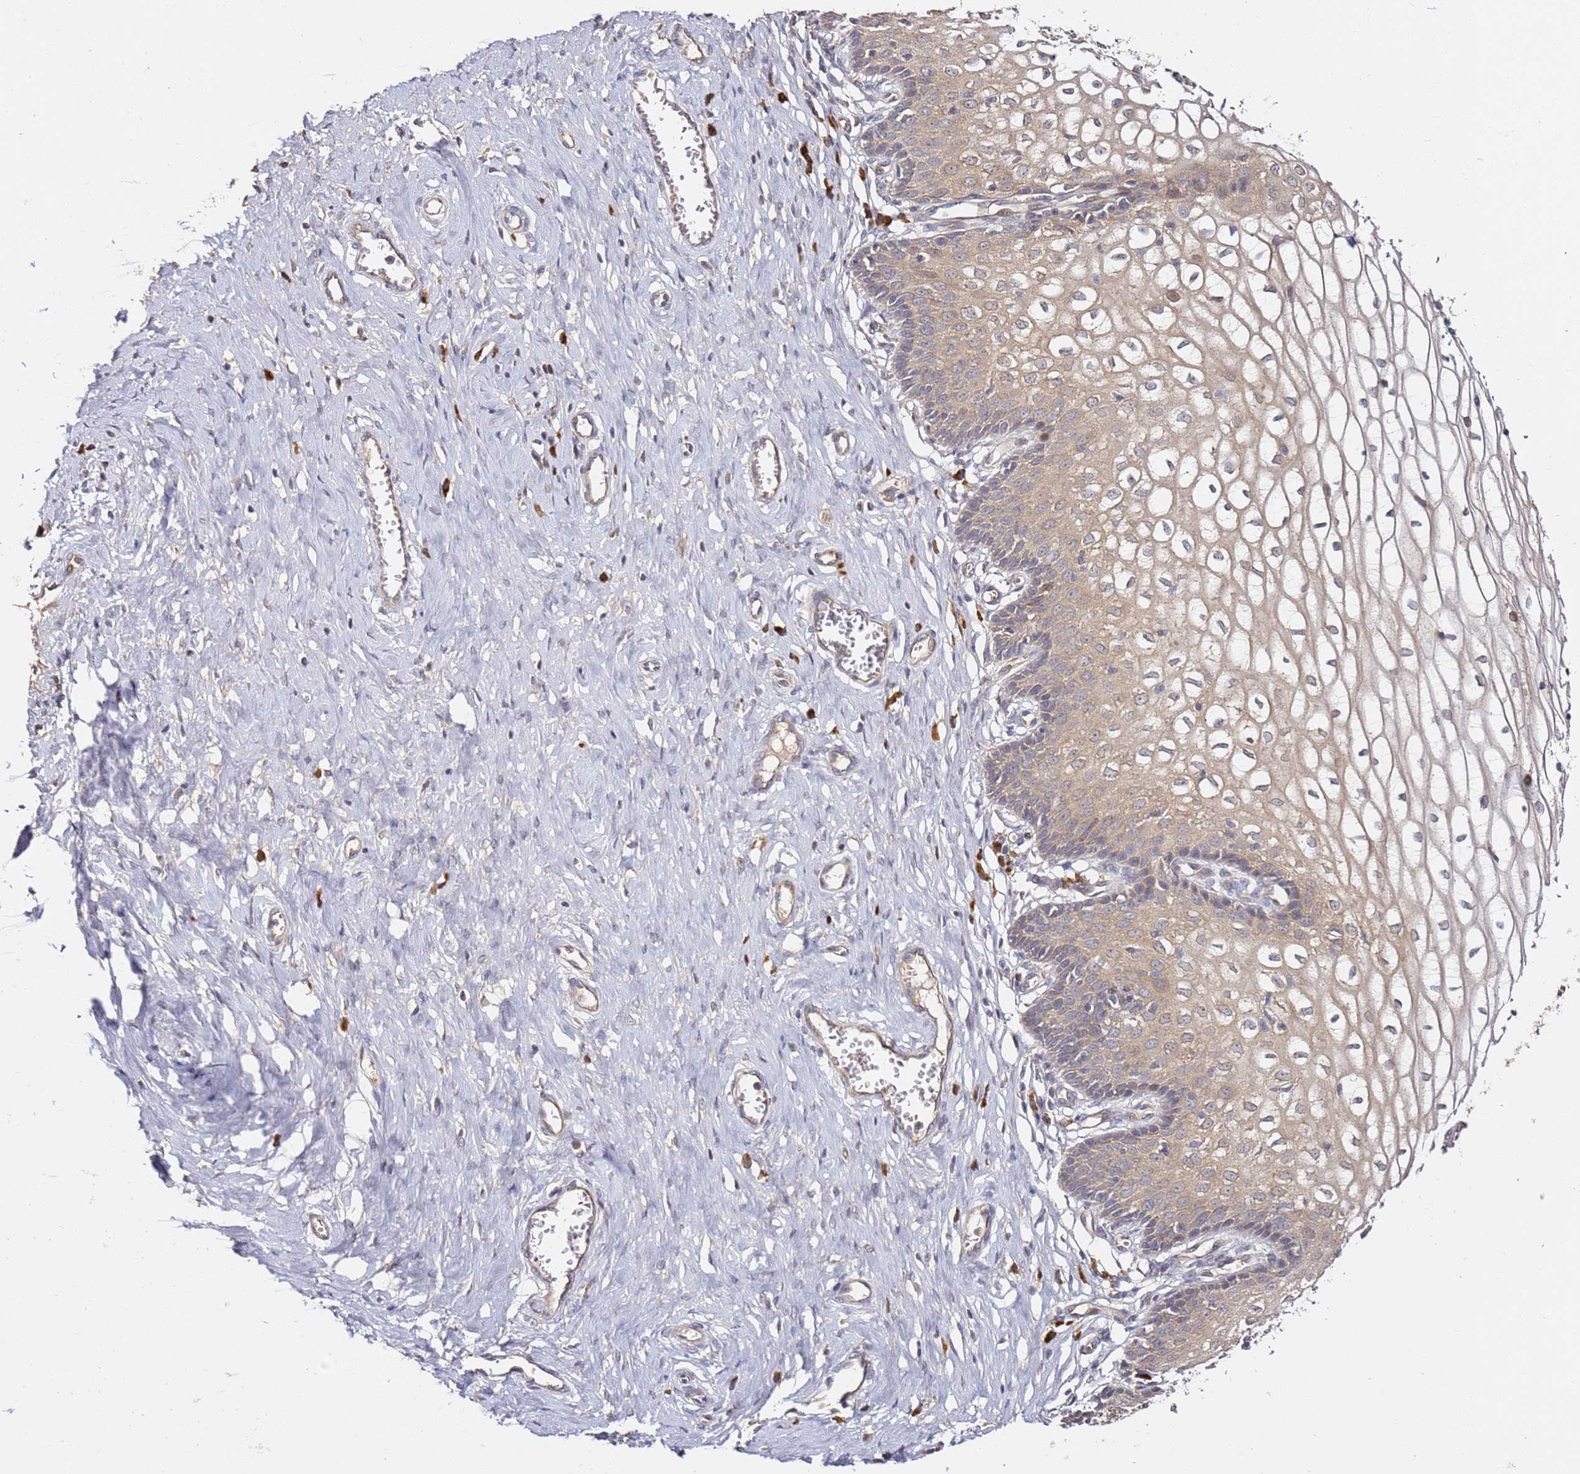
{"staining": {"intensity": "weak", "quantity": "25%-75%", "location": "cytoplasmic/membranous"}, "tissue": "cervix", "cell_type": "Glandular cells", "image_type": "normal", "snomed": [{"axis": "morphology", "description": "Normal tissue, NOS"}, {"axis": "morphology", "description": "Adenocarcinoma, NOS"}, {"axis": "topography", "description": "Cervix"}], "caption": "Glandular cells show low levels of weak cytoplasmic/membranous positivity in about 25%-75% of cells in normal cervix.", "gene": "OSBPL2", "patient": {"sex": "female", "age": 29}}